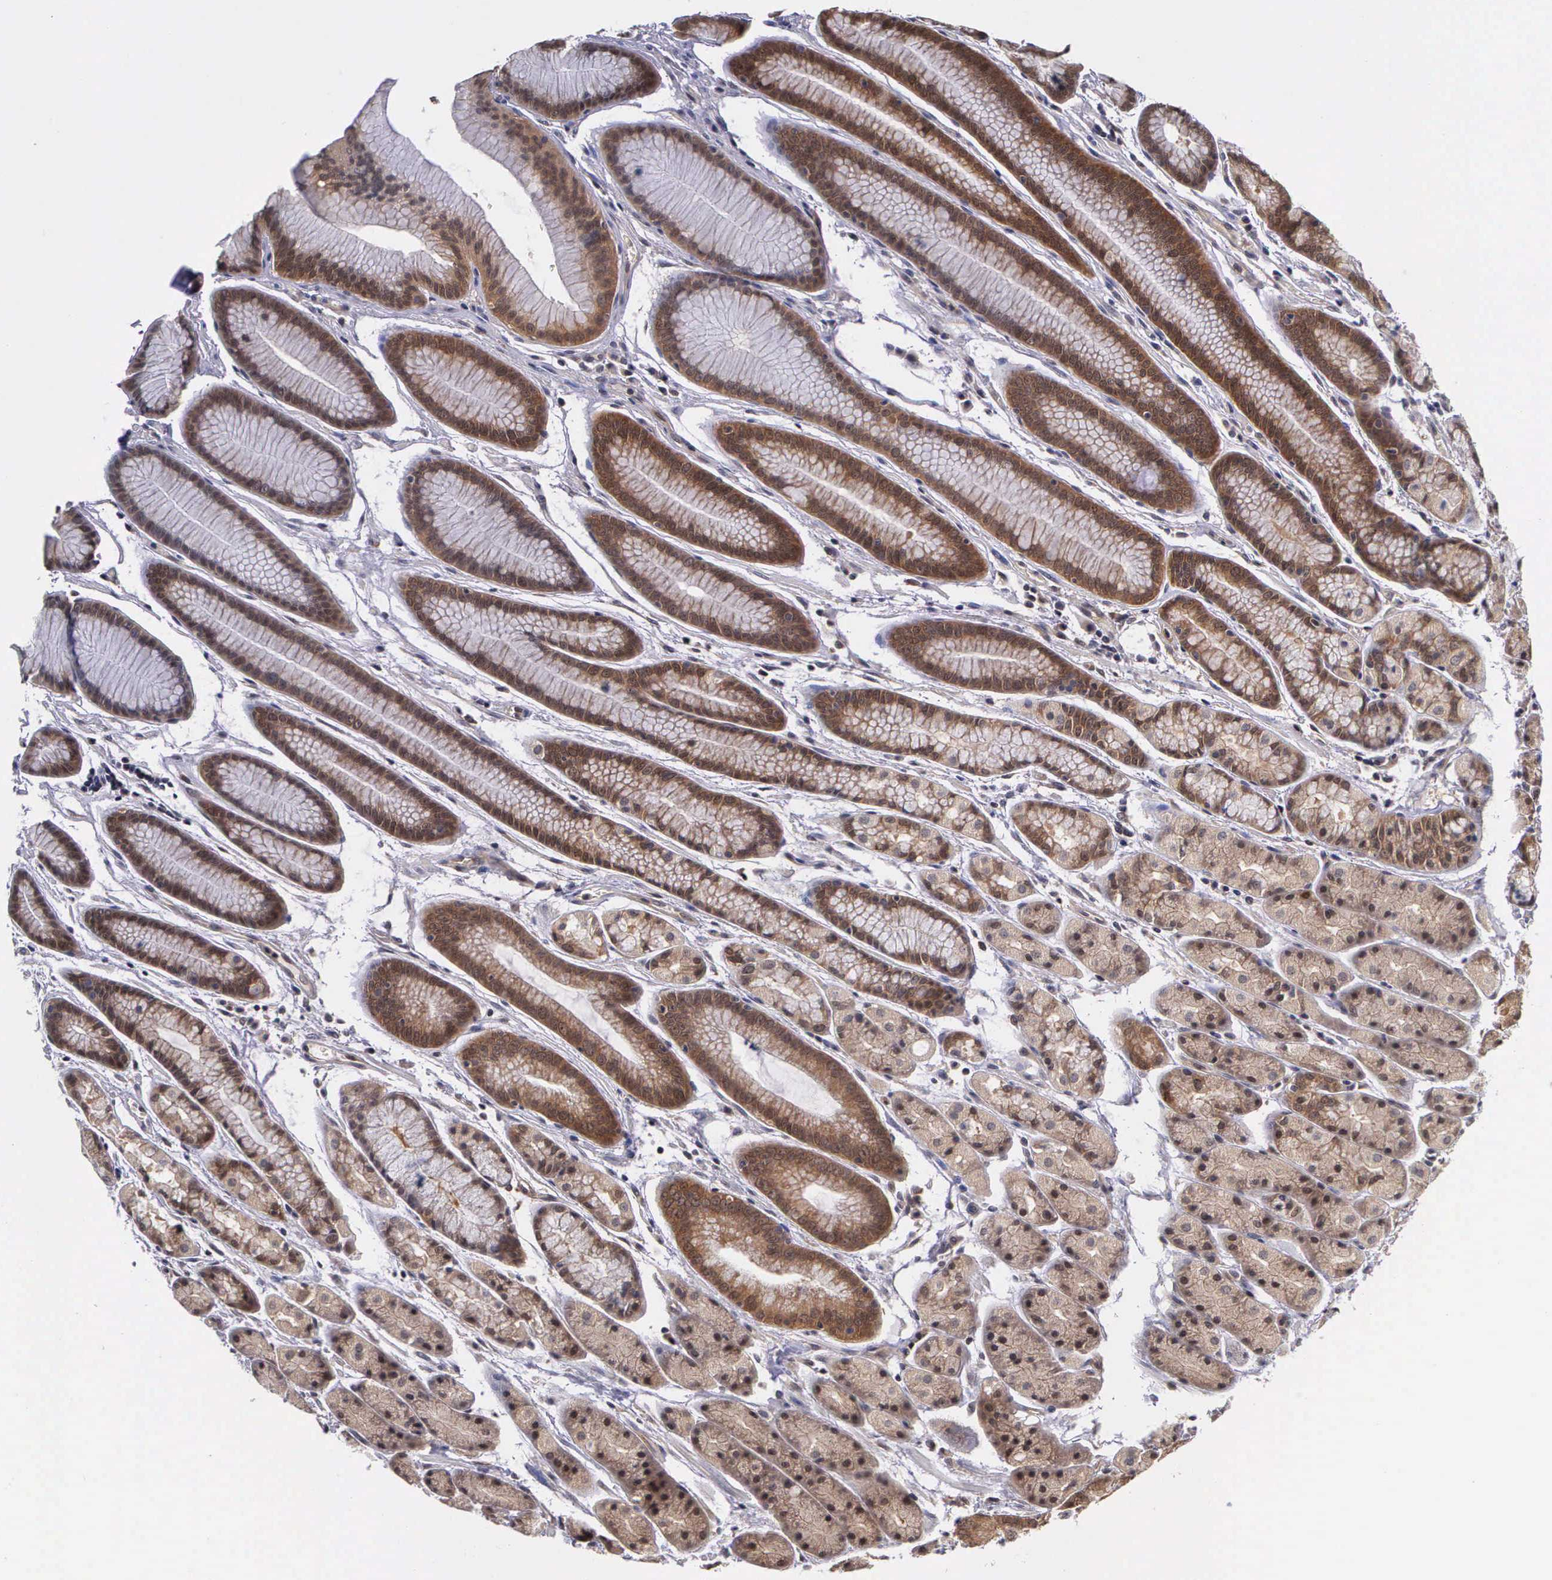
{"staining": {"intensity": "strong", "quantity": ">75%", "location": "cytoplasmic/membranous"}, "tissue": "stomach", "cell_type": "Glandular cells", "image_type": "normal", "snomed": [{"axis": "morphology", "description": "Normal tissue, NOS"}, {"axis": "topography", "description": "Stomach, upper"}], "caption": "Glandular cells demonstrate high levels of strong cytoplasmic/membranous staining in about >75% of cells in unremarkable stomach. The staining was performed using DAB (3,3'-diaminobenzidine), with brown indicating positive protein expression. Nuclei are stained blue with hematoxylin.", "gene": "IGBP1P2", "patient": {"sex": "male", "age": 72}}